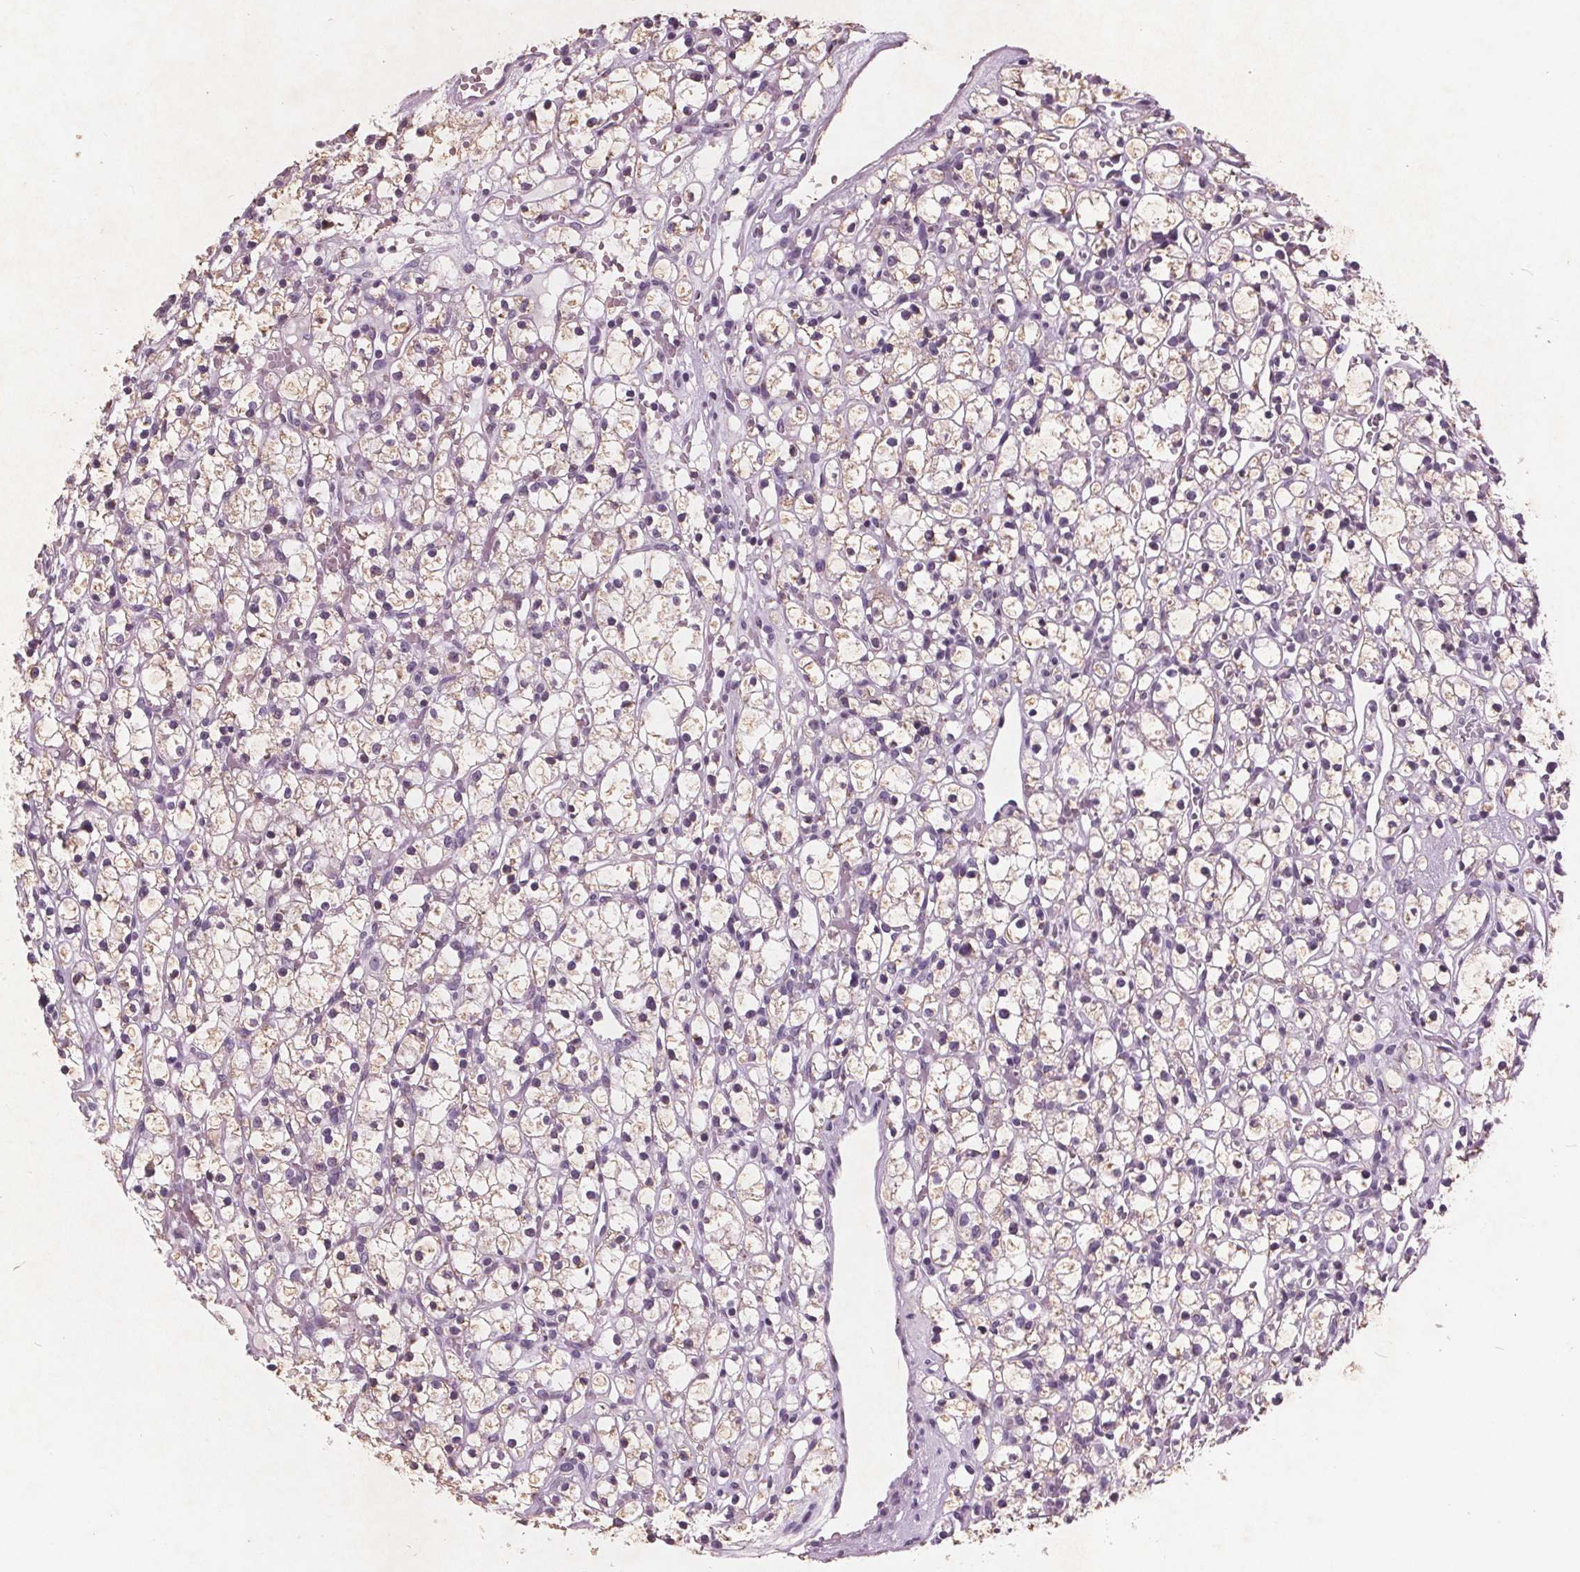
{"staining": {"intensity": "weak", "quantity": "25%-75%", "location": "cytoplasmic/membranous"}, "tissue": "renal cancer", "cell_type": "Tumor cells", "image_type": "cancer", "snomed": [{"axis": "morphology", "description": "Adenocarcinoma, NOS"}, {"axis": "topography", "description": "Kidney"}], "caption": "Immunohistochemistry micrograph of human renal adenocarcinoma stained for a protein (brown), which shows low levels of weak cytoplasmic/membranous expression in about 25%-75% of tumor cells.", "gene": "PTPN14", "patient": {"sex": "female", "age": 59}}